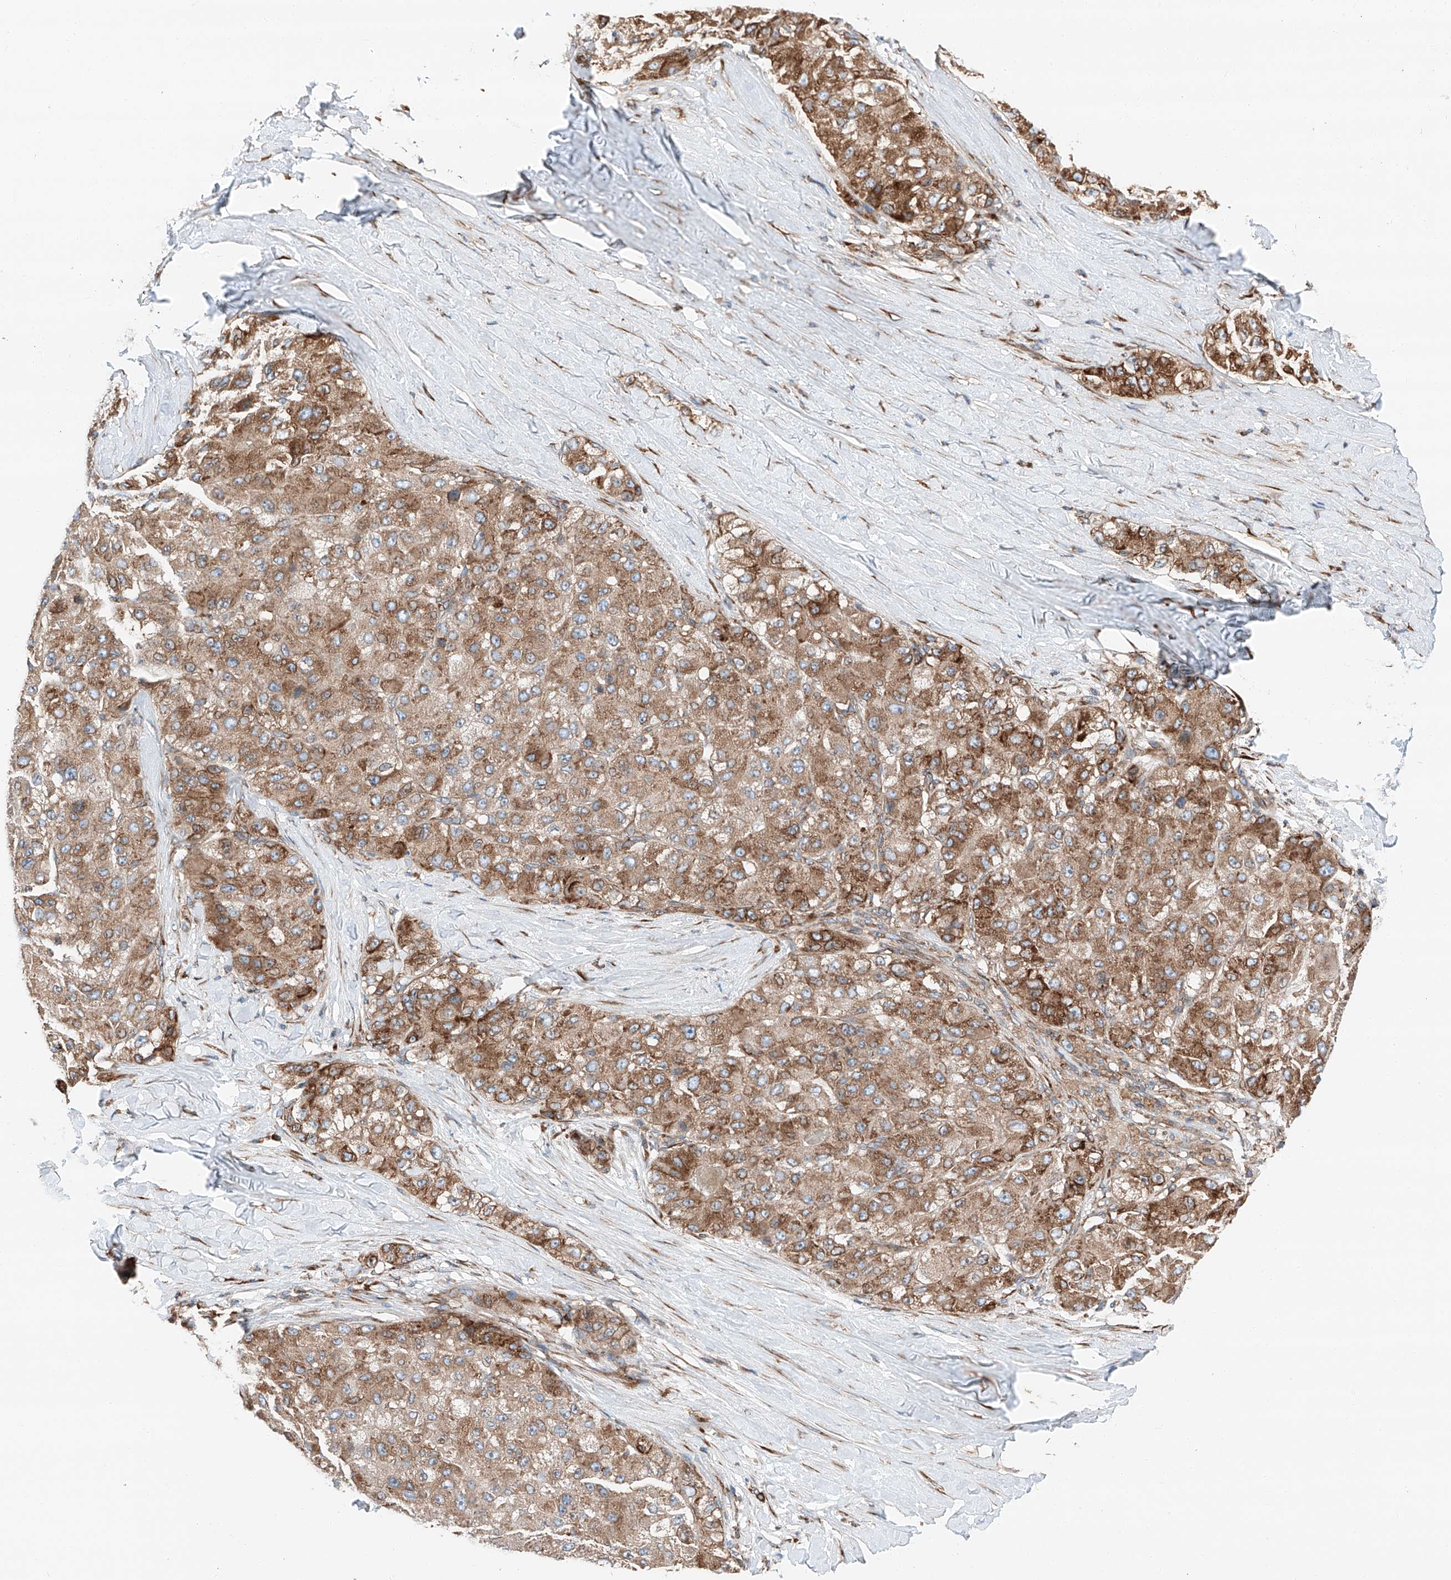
{"staining": {"intensity": "moderate", "quantity": ">75%", "location": "cytoplasmic/membranous"}, "tissue": "liver cancer", "cell_type": "Tumor cells", "image_type": "cancer", "snomed": [{"axis": "morphology", "description": "Carcinoma, Hepatocellular, NOS"}, {"axis": "topography", "description": "Liver"}], "caption": "Liver hepatocellular carcinoma was stained to show a protein in brown. There is medium levels of moderate cytoplasmic/membranous positivity in about >75% of tumor cells.", "gene": "ZC3H15", "patient": {"sex": "male", "age": 80}}